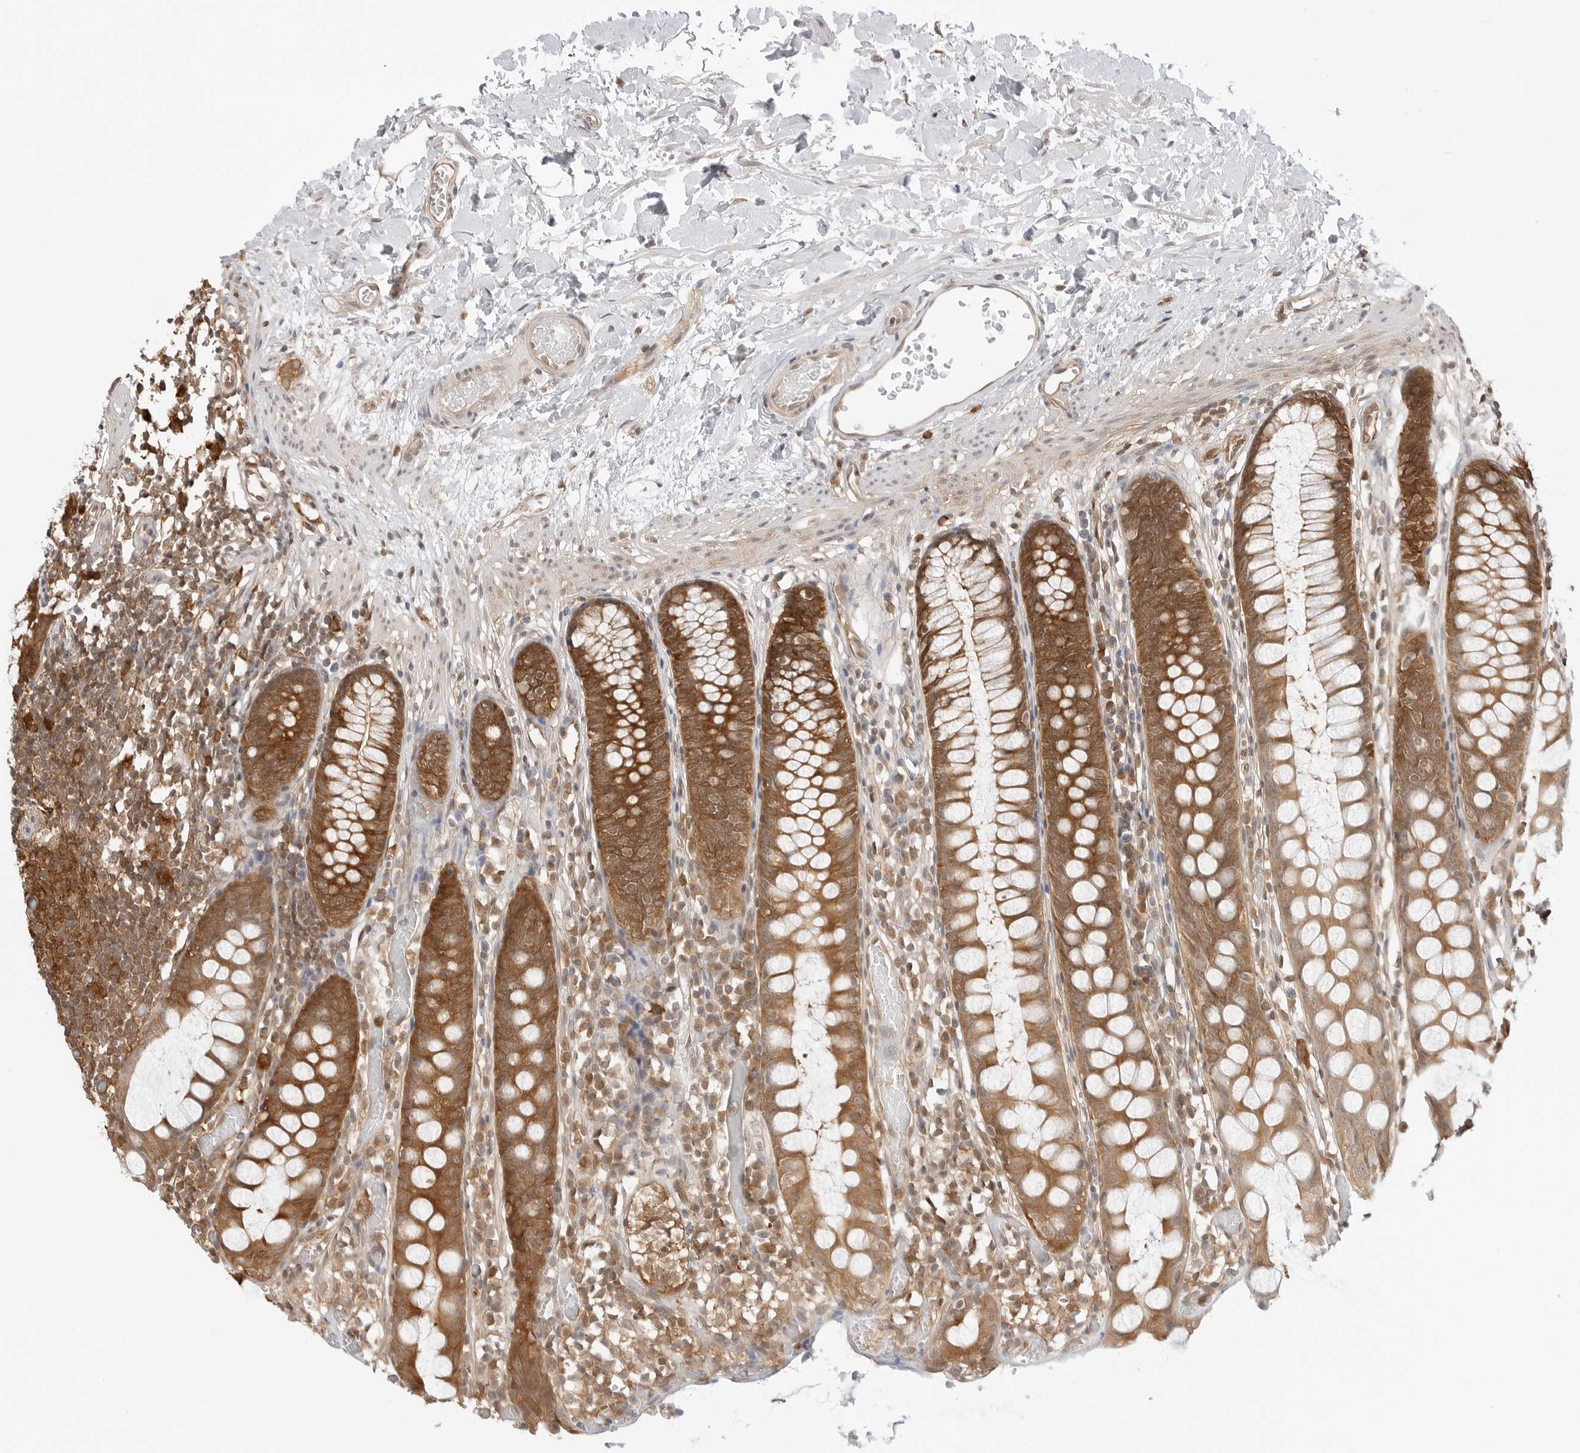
{"staining": {"intensity": "moderate", "quantity": ">75%", "location": "cytoplasmic/membranous"}, "tissue": "colon", "cell_type": "Endothelial cells", "image_type": "normal", "snomed": [{"axis": "morphology", "description": "Normal tissue, NOS"}, {"axis": "topography", "description": "Colon"}], "caption": "Moderate cytoplasmic/membranous protein staining is appreciated in about >75% of endothelial cells in colon.", "gene": "NUDC", "patient": {"sex": "male", "age": 14}}